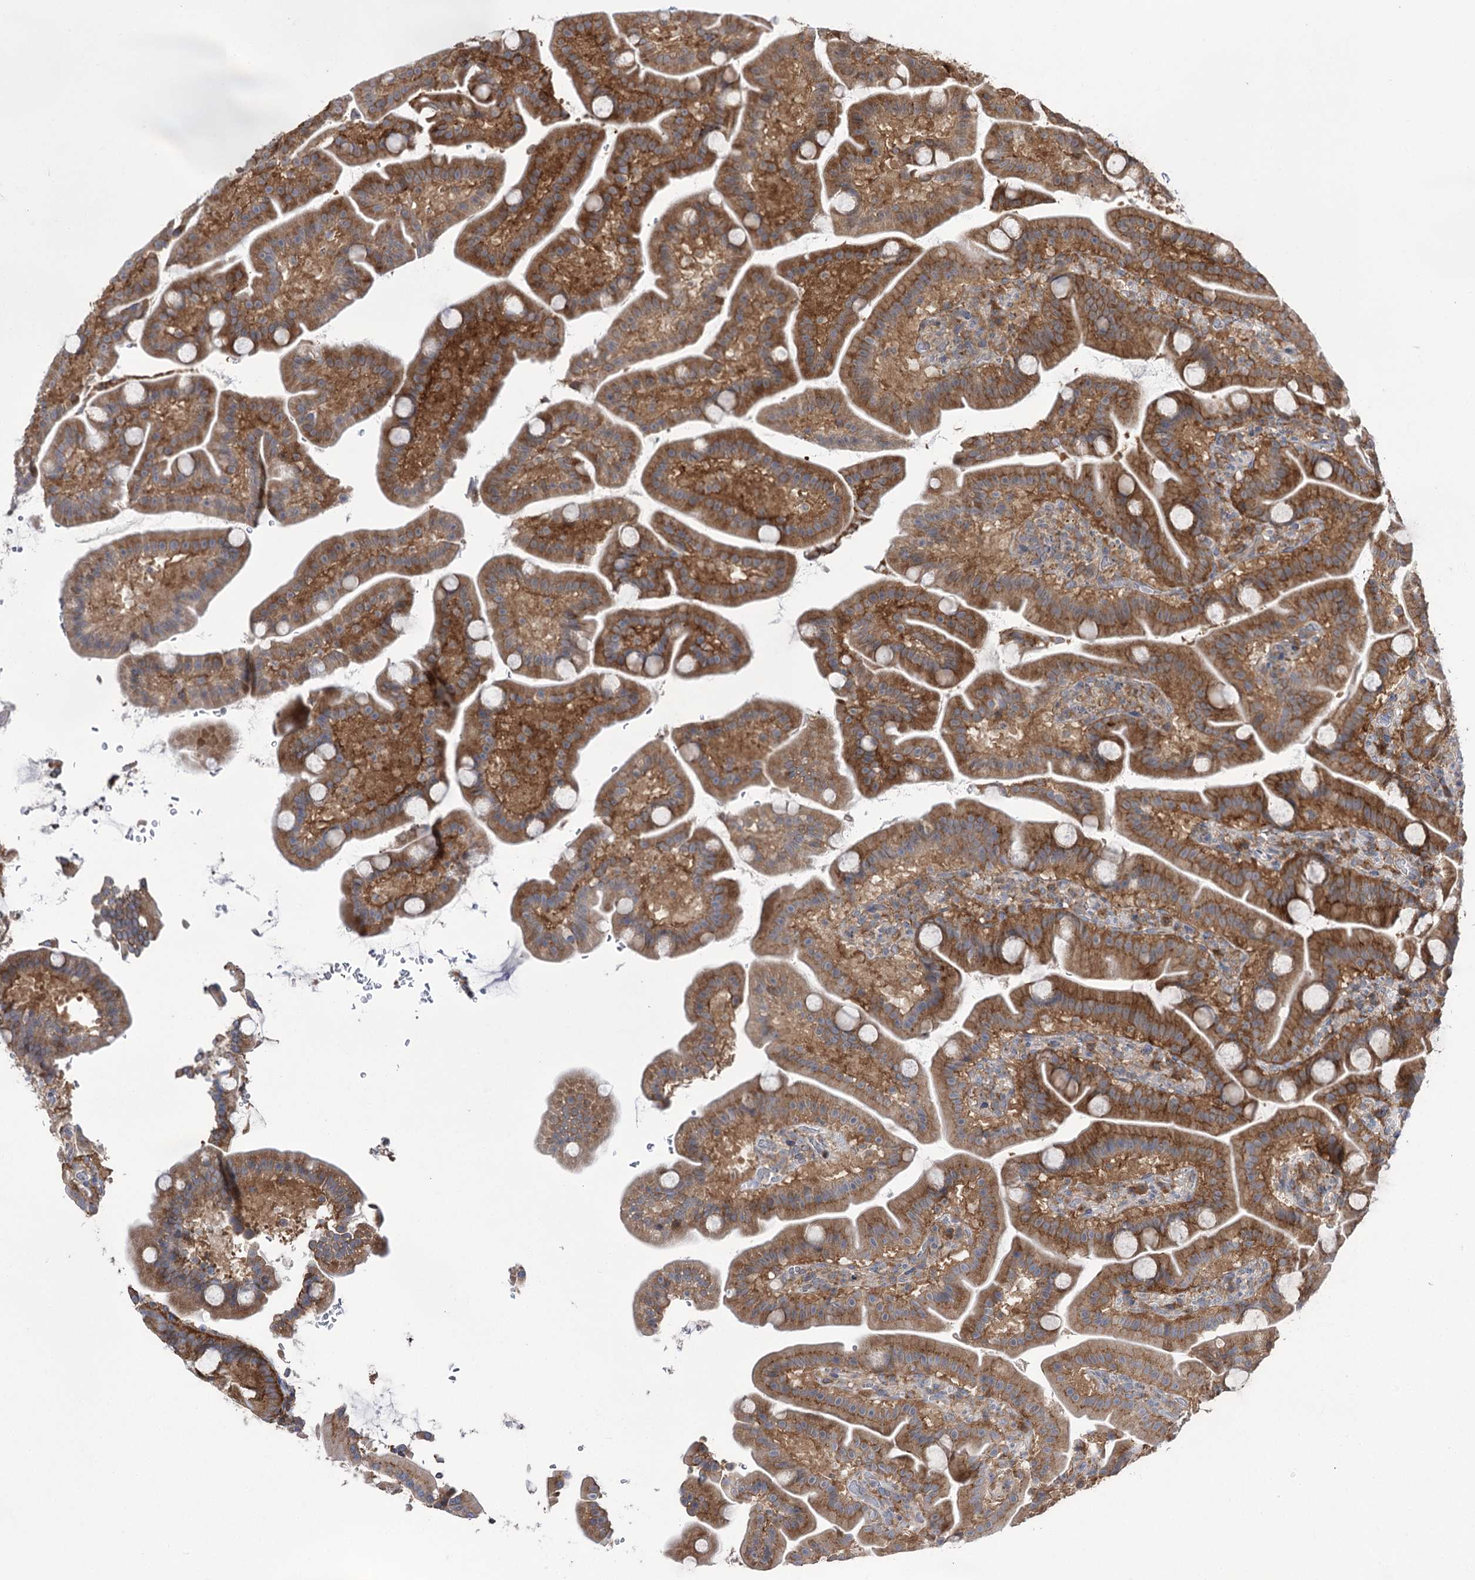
{"staining": {"intensity": "strong", "quantity": ">75%", "location": "cytoplasmic/membranous"}, "tissue": "duodenum", "cell_type": "Glandular cells", "image_type": "normal", "snomed": [{"axis": "morphology", "description": "Normal tissue, NOS"}, {"axis": "topography", "description": "Duodenum"}], "caption": "Immunohistochemical staining of unremarkable duodenum reveals high levels of strong cytoplasmic/membranous staining in approximately >75% of glandular cells.", "gene": "ZNF622", "patient": {"sex": "male", "age": 55}}